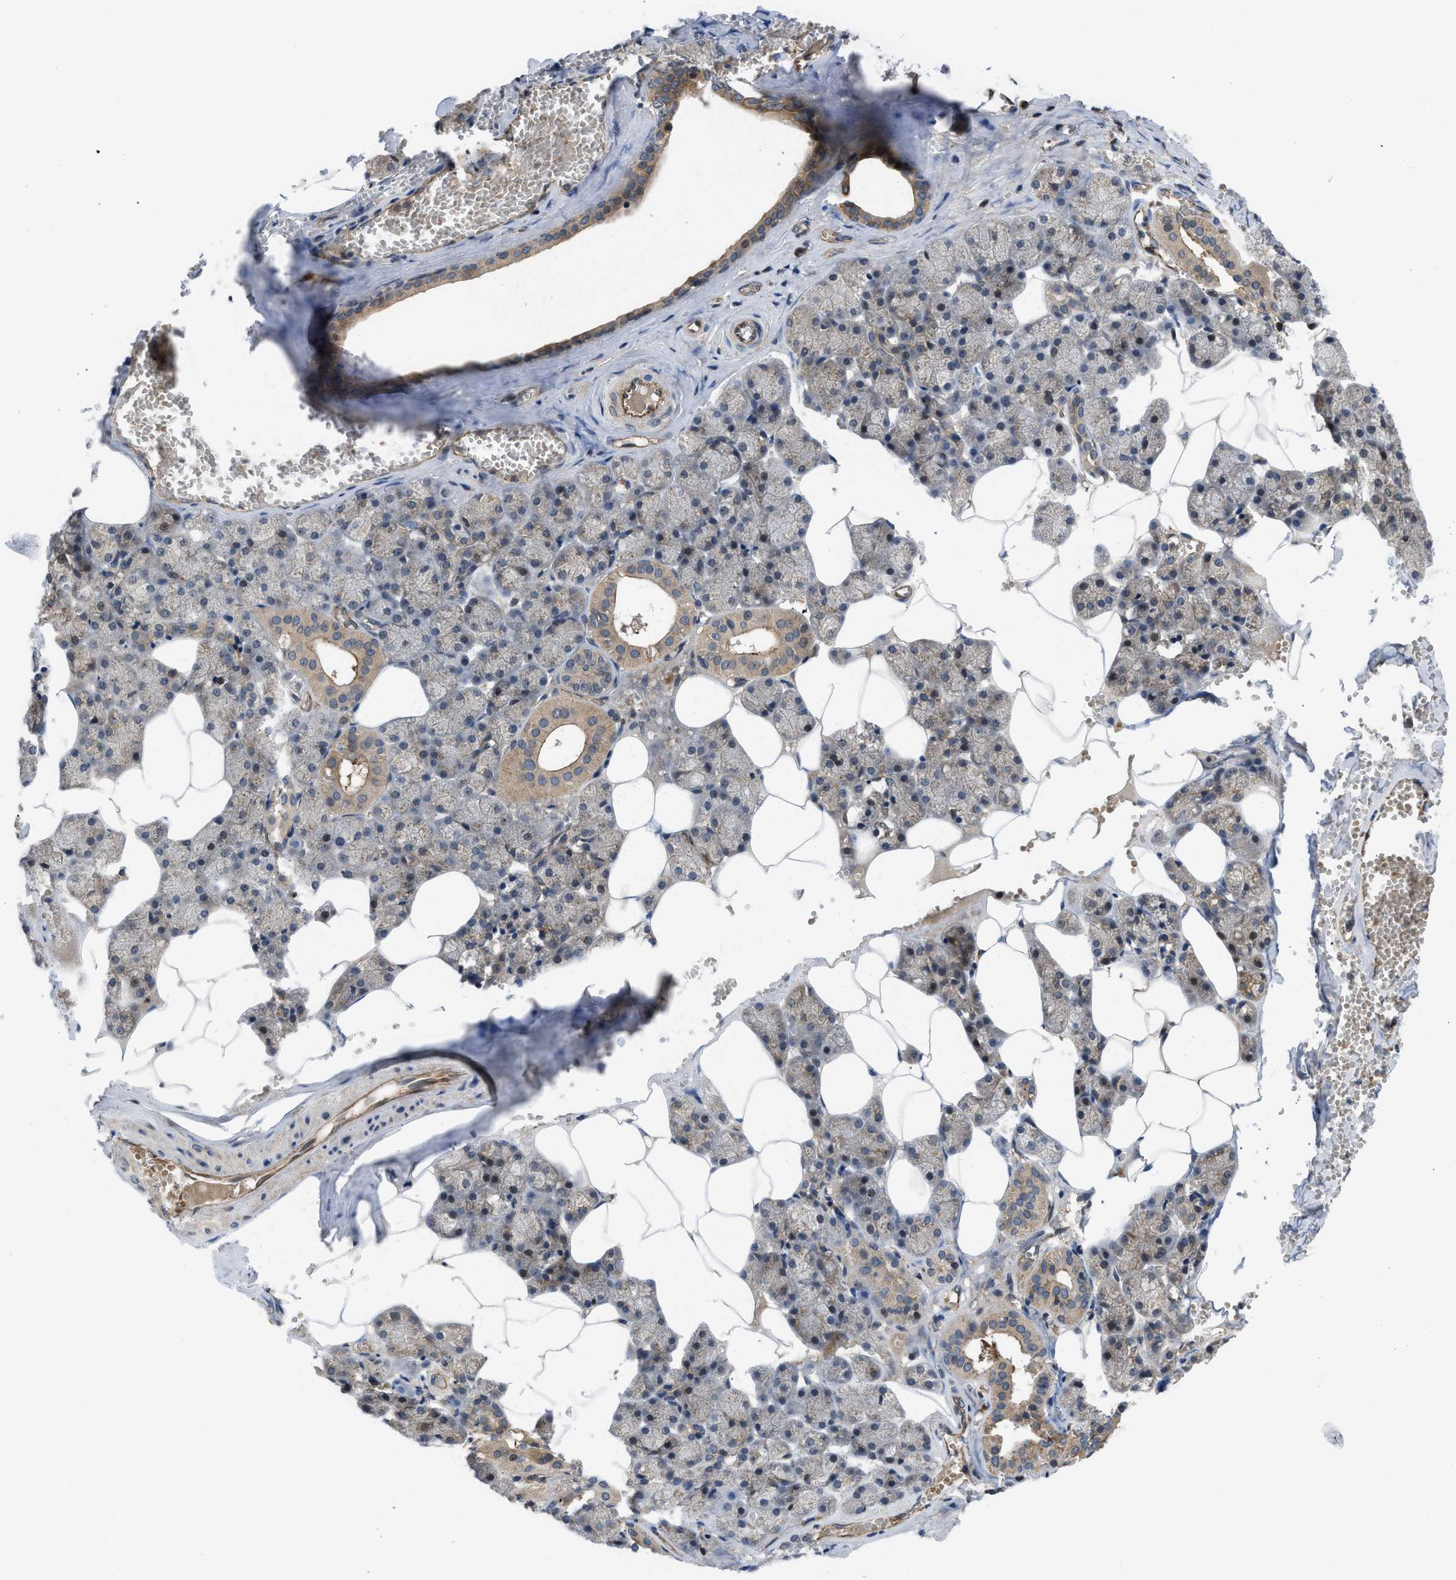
{"staining": {"intensity": "moderate", "quantity": "25%-75%", "location": "cytoplasmic/membranous,nuclear"}, "tissue": "salivary gland", "cell_type": "Glandular cells", "image_type": "normal", "snomed": [{"axis": "morphology", "description": "Normal tissue, NOS"}, {"axis": "topography", "description": "Salivary gland"}], "caption": "Brown immunohistochemical staining in unremarkable salivary gland shows moderate cytoplasmic/membranous,nuclear positivity in about 25%-75% of glandular cells.", "gene": "GPATCH2L", "patient": {"sex": "male", "age": 62}}